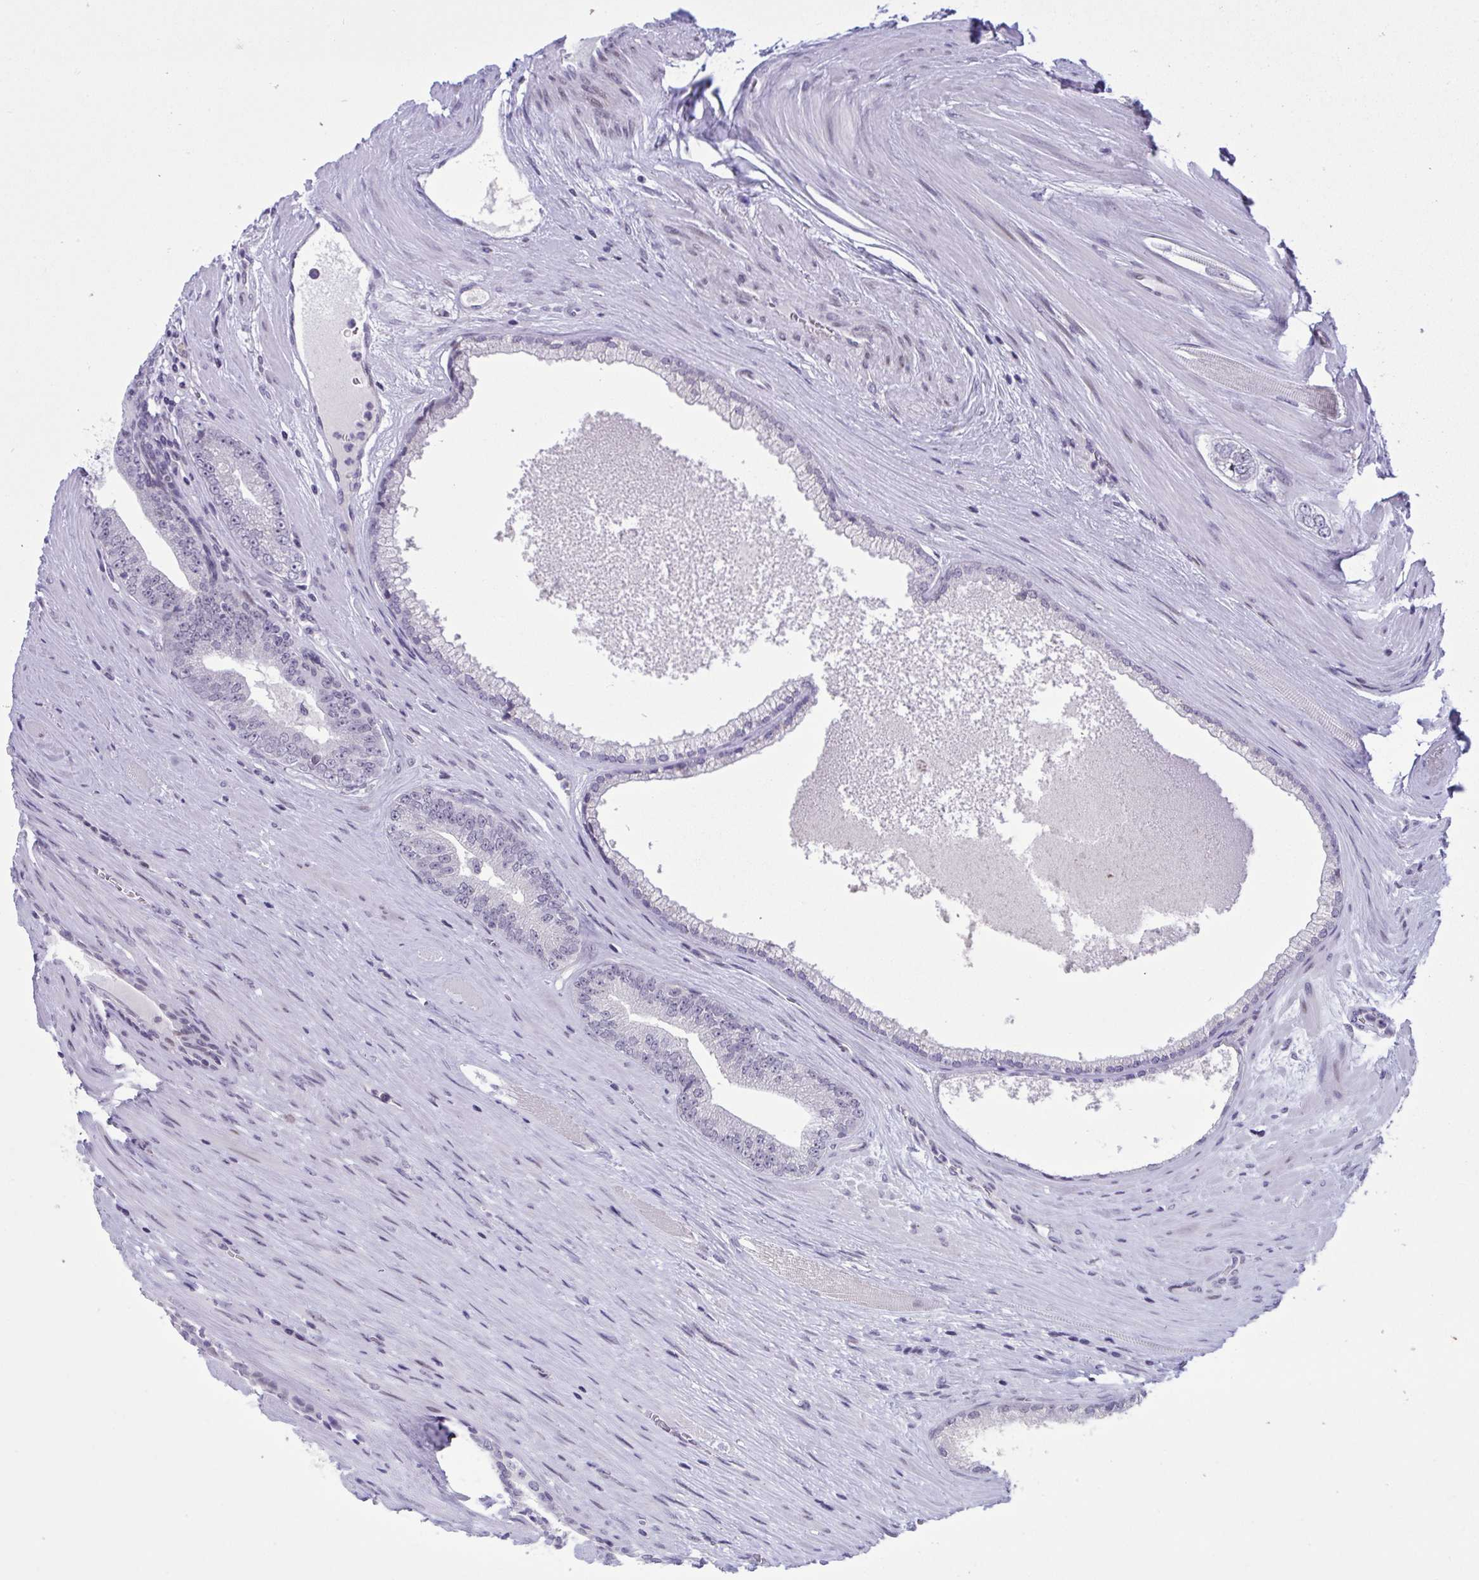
{"staining": {"intensity": "negative", "quantity": "none", "location": "none"}, "tissue": "prostate cancer", "cell_type": "Tumor cells", "image_type": "cancer", "snomed": [{"axis": "morphology", "description": "Adenocarcinoma, Low grade"}, {"axis": "topography", "description": "Prostate"}], "caption": "Tumor cells are negative for protein expression in human prostate low-grade adenocarcinoma.", "gene": "ZFHX3", "patient": {"sex": "male", "age": 67}}